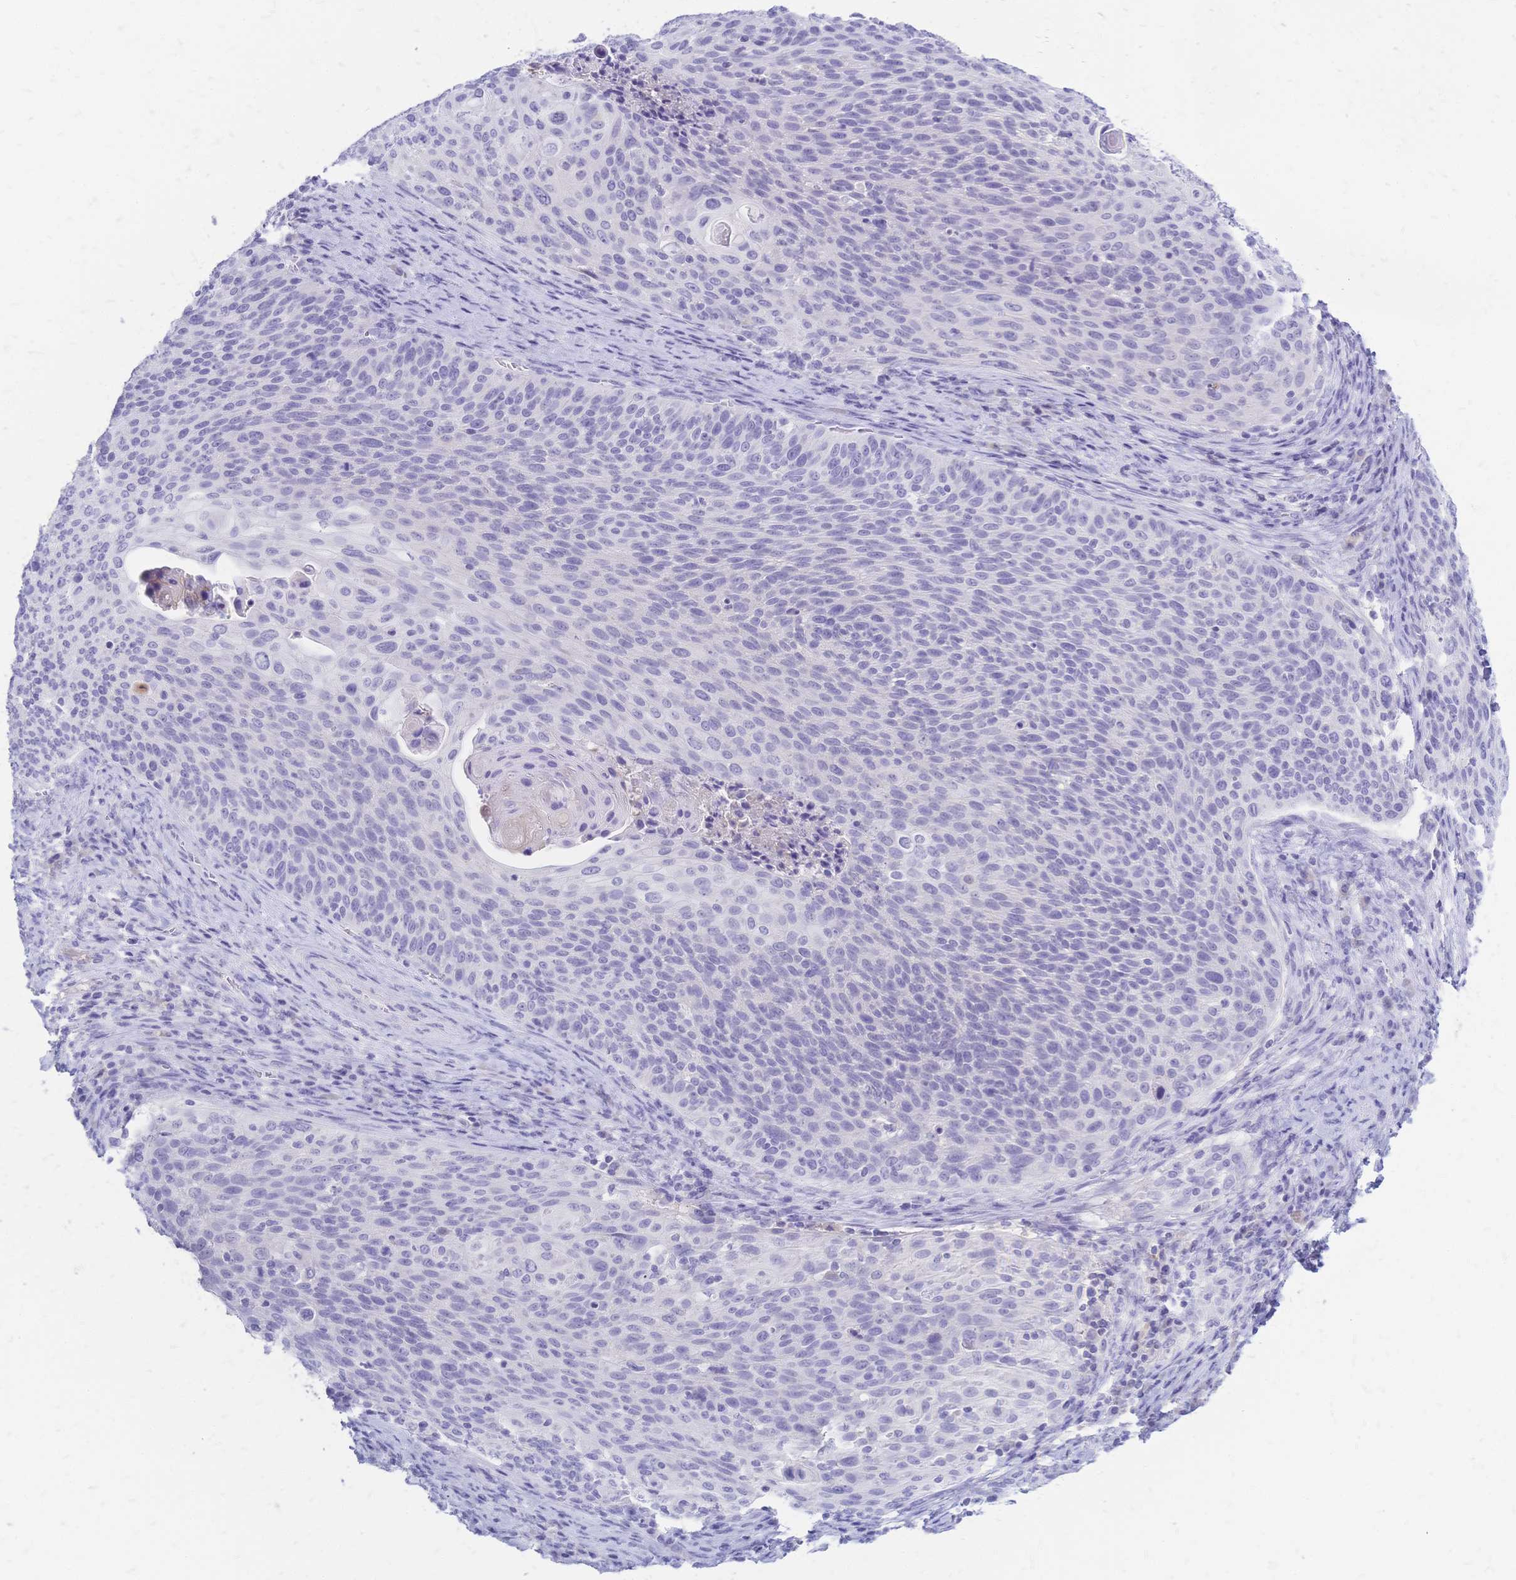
{"staining": {"intensity": "negative", "quantity": "none", "location": "none"}, "tissue": "cervical cancer", "cell_type": "Tumor cells", "image_type": "cancer", "snomed": [{"axis": "morphology", "description": "Squamous cell carcinoma, NOS"}, {"axis": "topography", "description": "Cervix"}], "caption": "Immunohistochemistry photomicrograph of cervical cancer stained for a protein (brown), which reveals no positivity in tumor cells. (IHC, brightfield microscopy, high magnification).", "gene": "FA2H", "patient": {"sex": "female", "age": 31}}